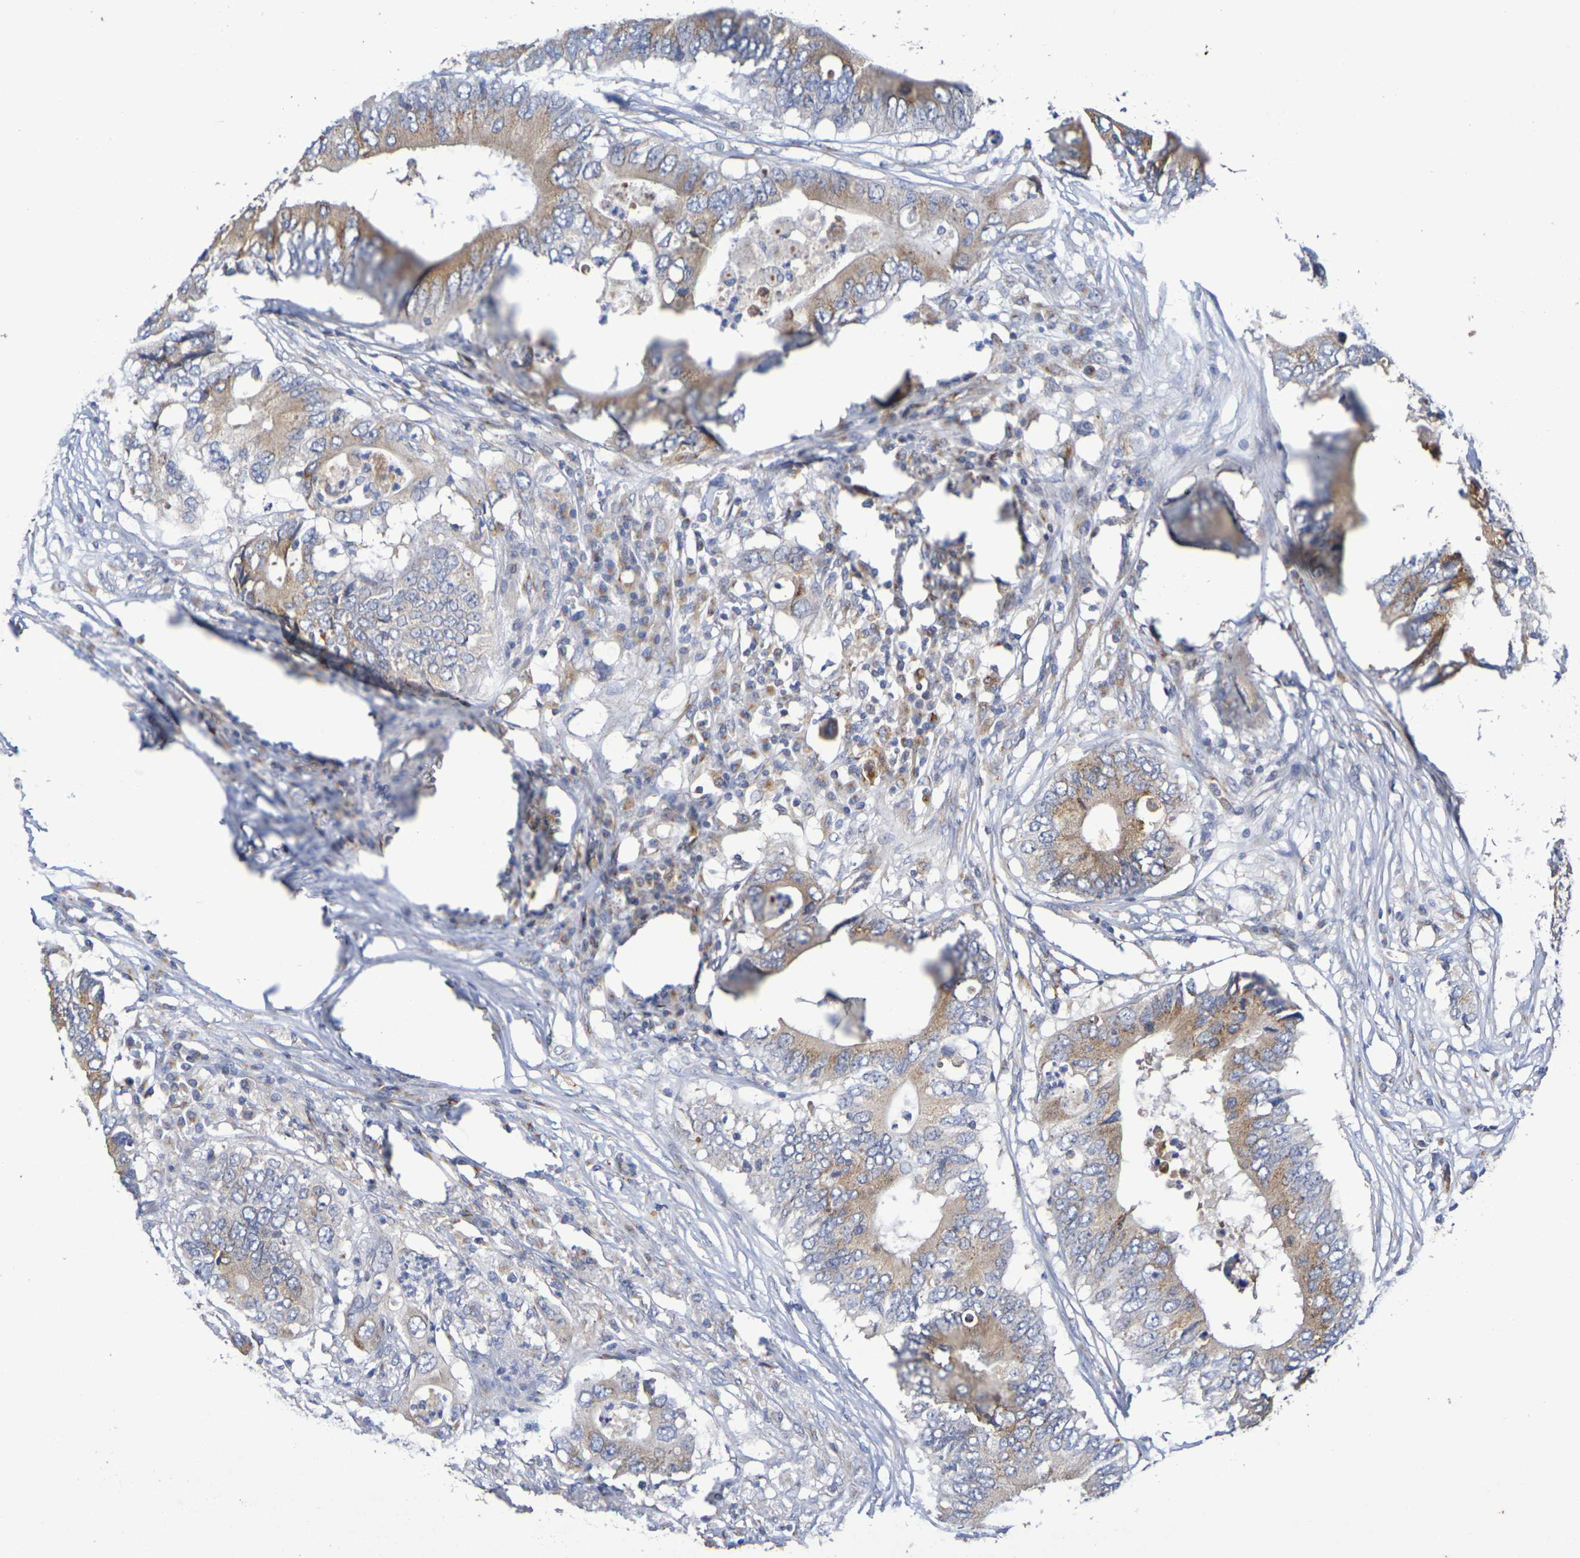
{"staining": {"intensity": "weak", "quantity": ">75%", "location": "cytoplasmic/membranous"}, "tissue": "colorectal cancer", "cell_type": "Tumor cells", "image_type": "cancer", "snomed": [{"axis": "morphology", "description": "Adenocarcinoma, NOS"}, {"axis": "topography", "description": "Colon"}], "caption": "This is an image of immunohistochemistry staining of adenocarcinoma (colorectal), which shows weak expression in the cytoplasmic/membranous of tumor cells.", "gene": "DCP2", "patient": {"sex": "male", "age": 71}}